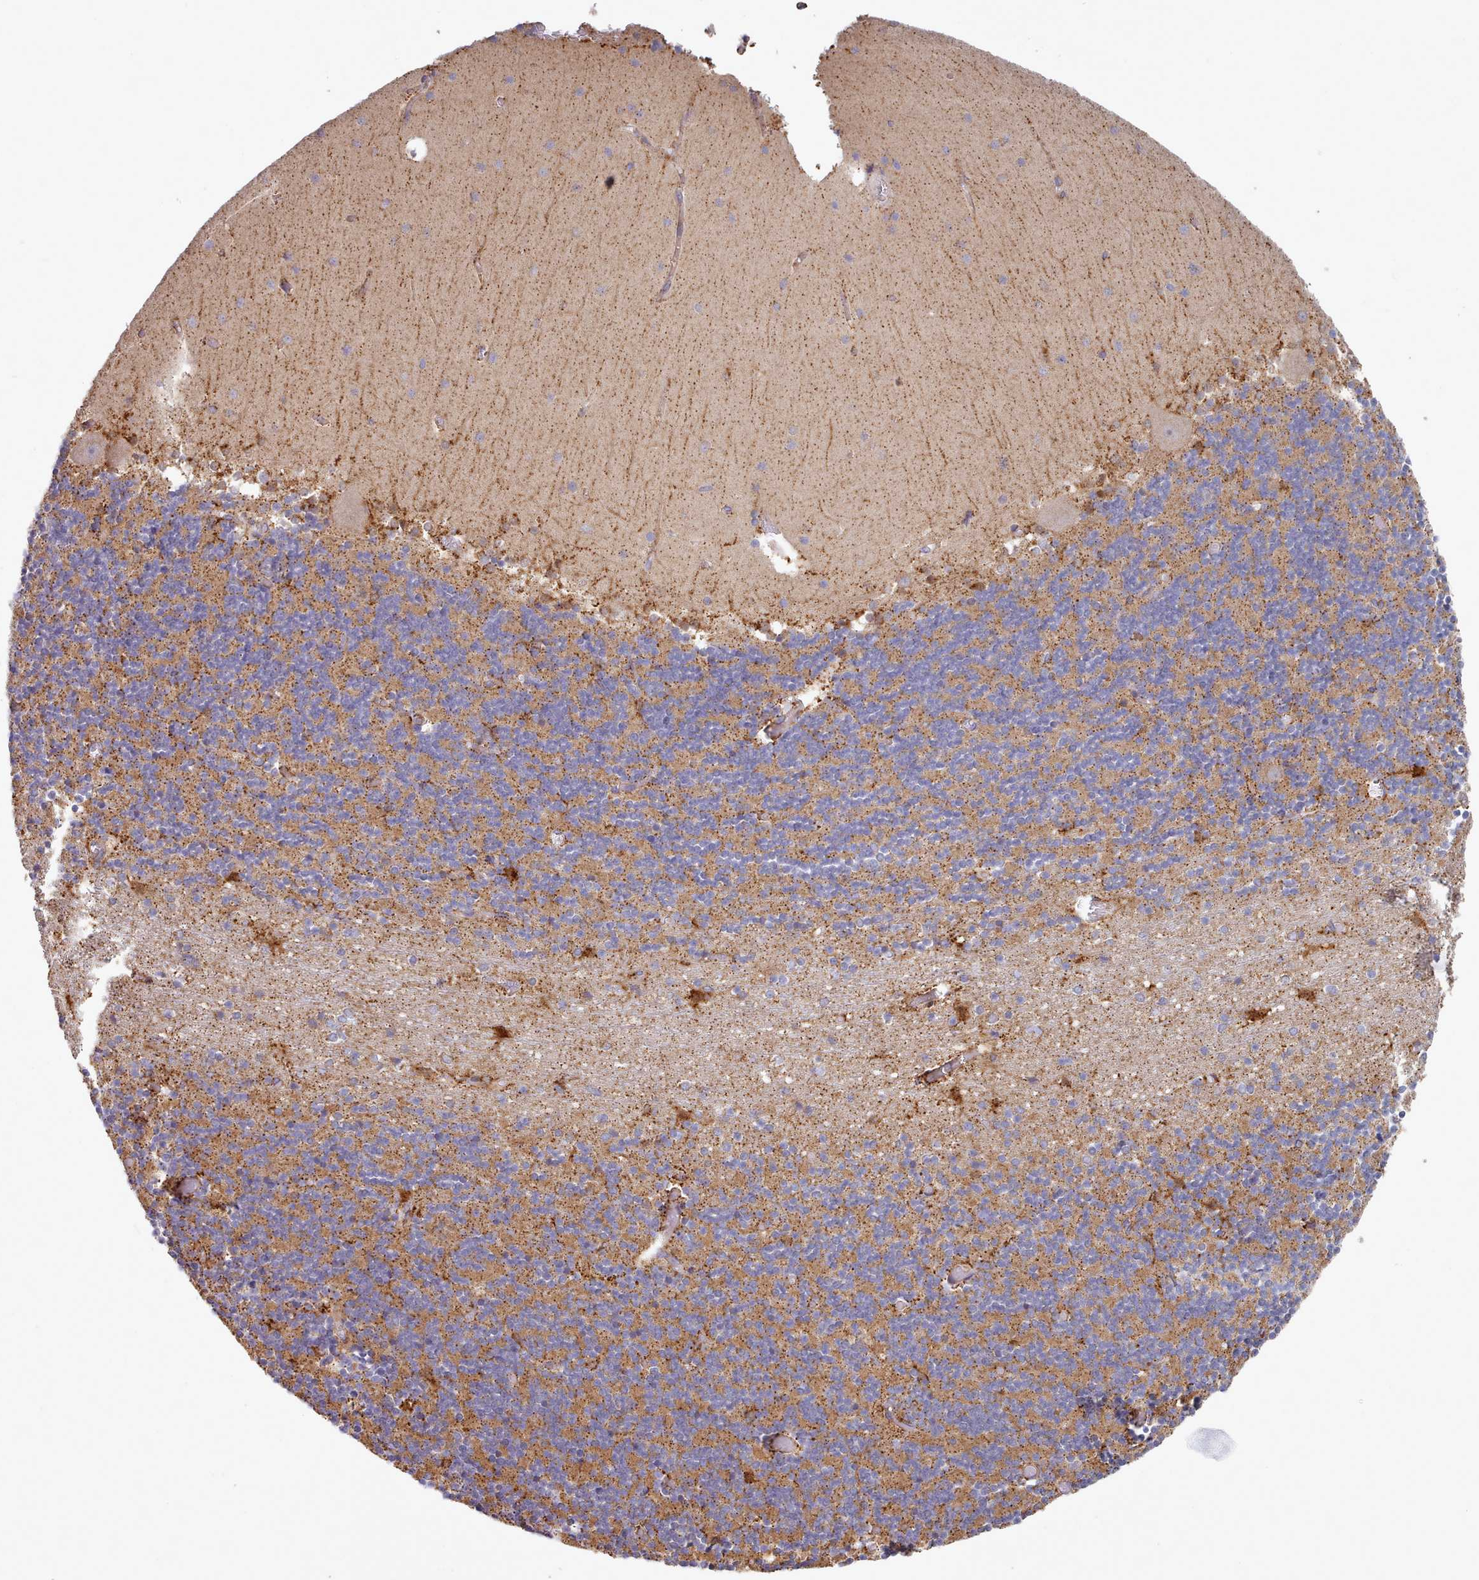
{"staining": {"intensity": "moderate", "quantity": "25%-75%", "location": "cytoplasmic/membranous"}, "tissue": "cerebellum", "cell_type": "Cells in granular layer", "image_type": "normal", "snomed": [{"axis": "morphology", "description": "Normal tissue, NOS"}, {"axis": "topography", "description": "Cerebellum"}], "caption": "Cerebellum stained with a brown dye shows moderate cytoplasmic/membranous positive positivity in approximately 25%-75% of cells in granular layer.", "gene": "HSDL2", "patient": {"sex": "female", "age": 28}}